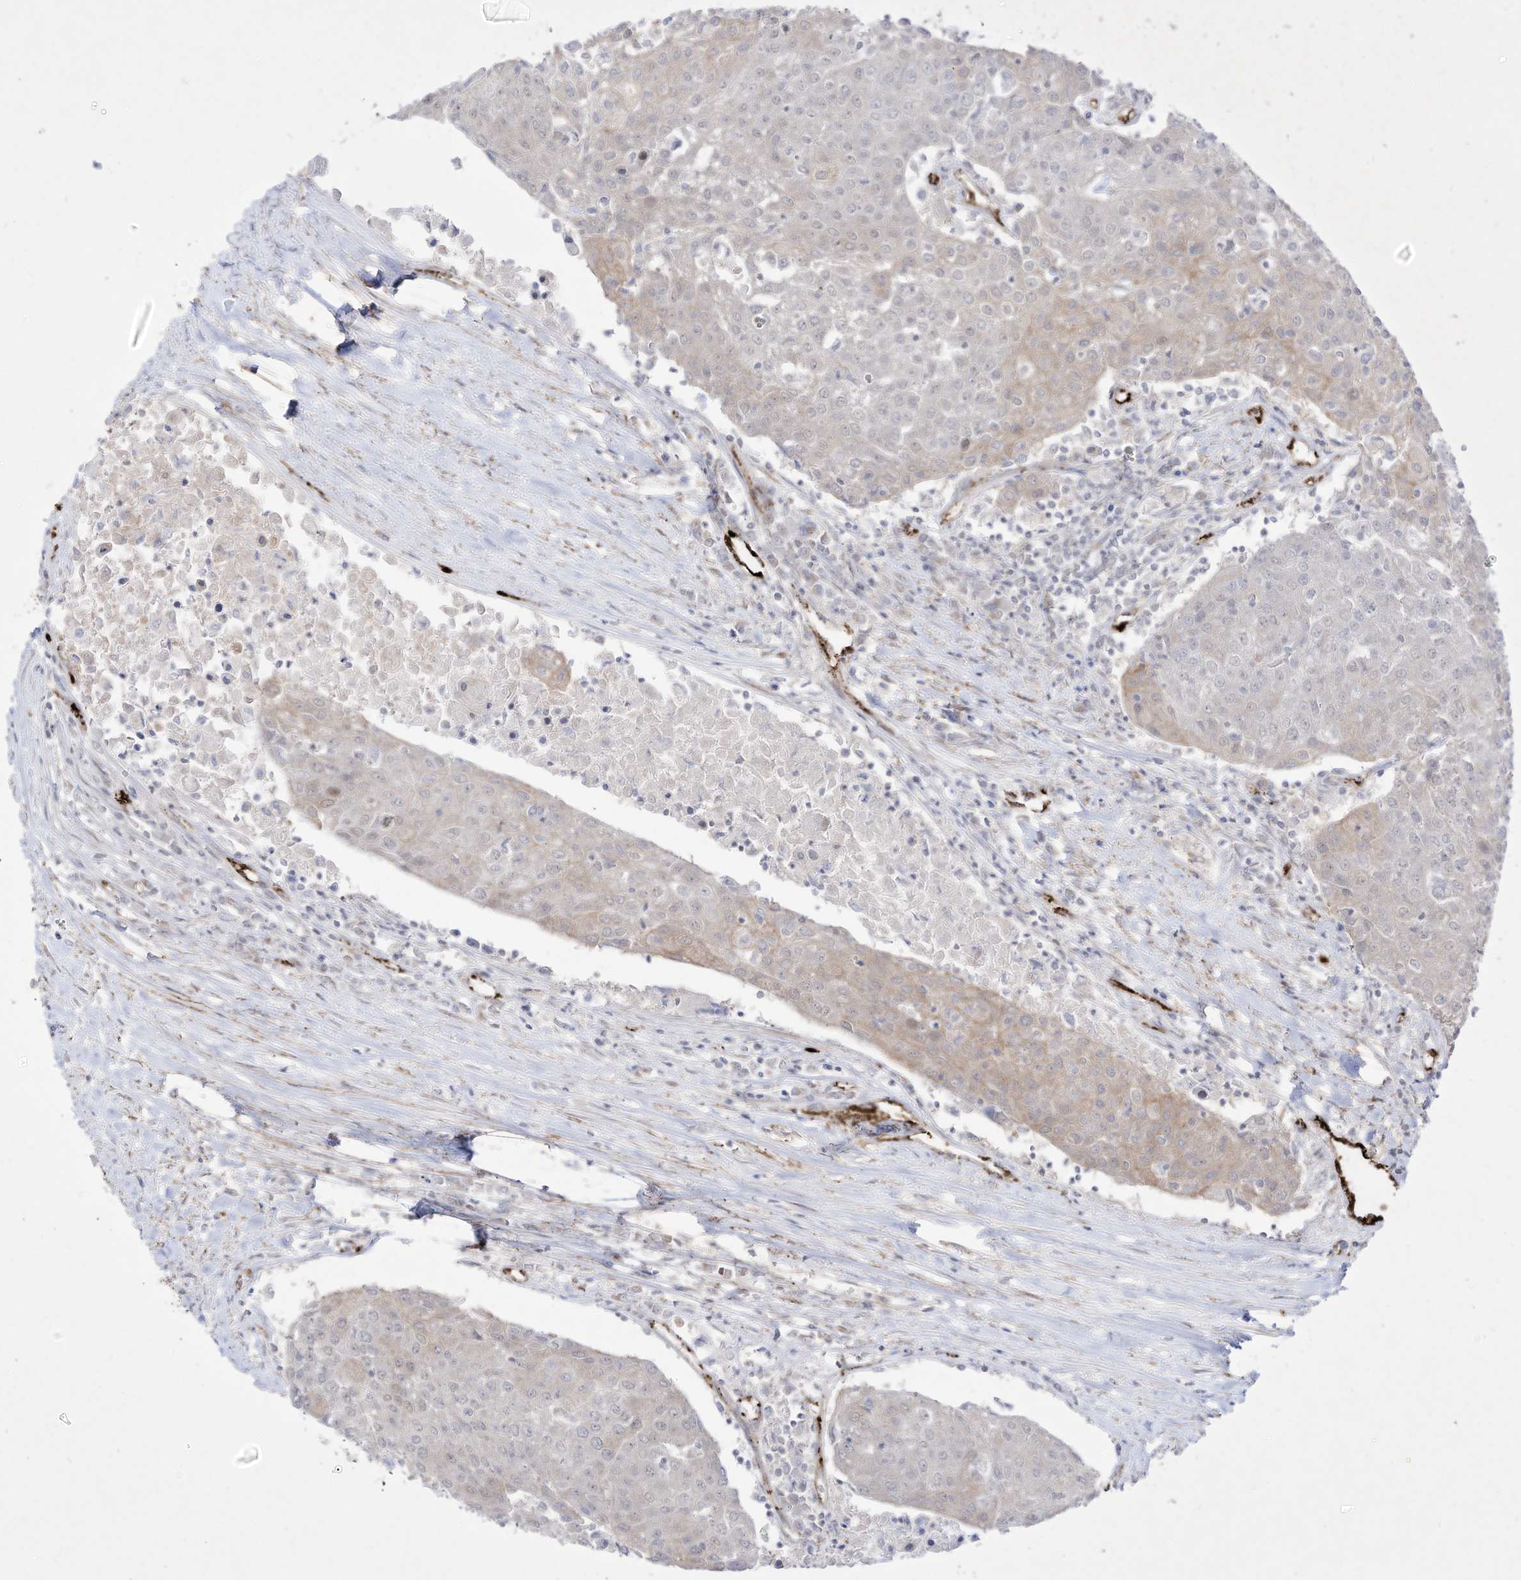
{"staining": {"intensity": "weak", "quantity": "<25%", "location": "cytoplasmic/membranous"}, "tissue": "urothelial cancer", "cell_type": "Tumor cells", "image_type": "cancer", "snomed": [{"axis": "morphology", "description": "Urothelial carcinoma, High grade"}, {"axis": "topography", "description": "Urinary bladder"}], "caption": "High power microscopy image of an immunohistochemistry (IHC) histopathology image of urothelial cancer, revealing no significant expression in tumor cells.", "gene": "ZGRF1", "patient": {"sex": "female", "age": 85}}